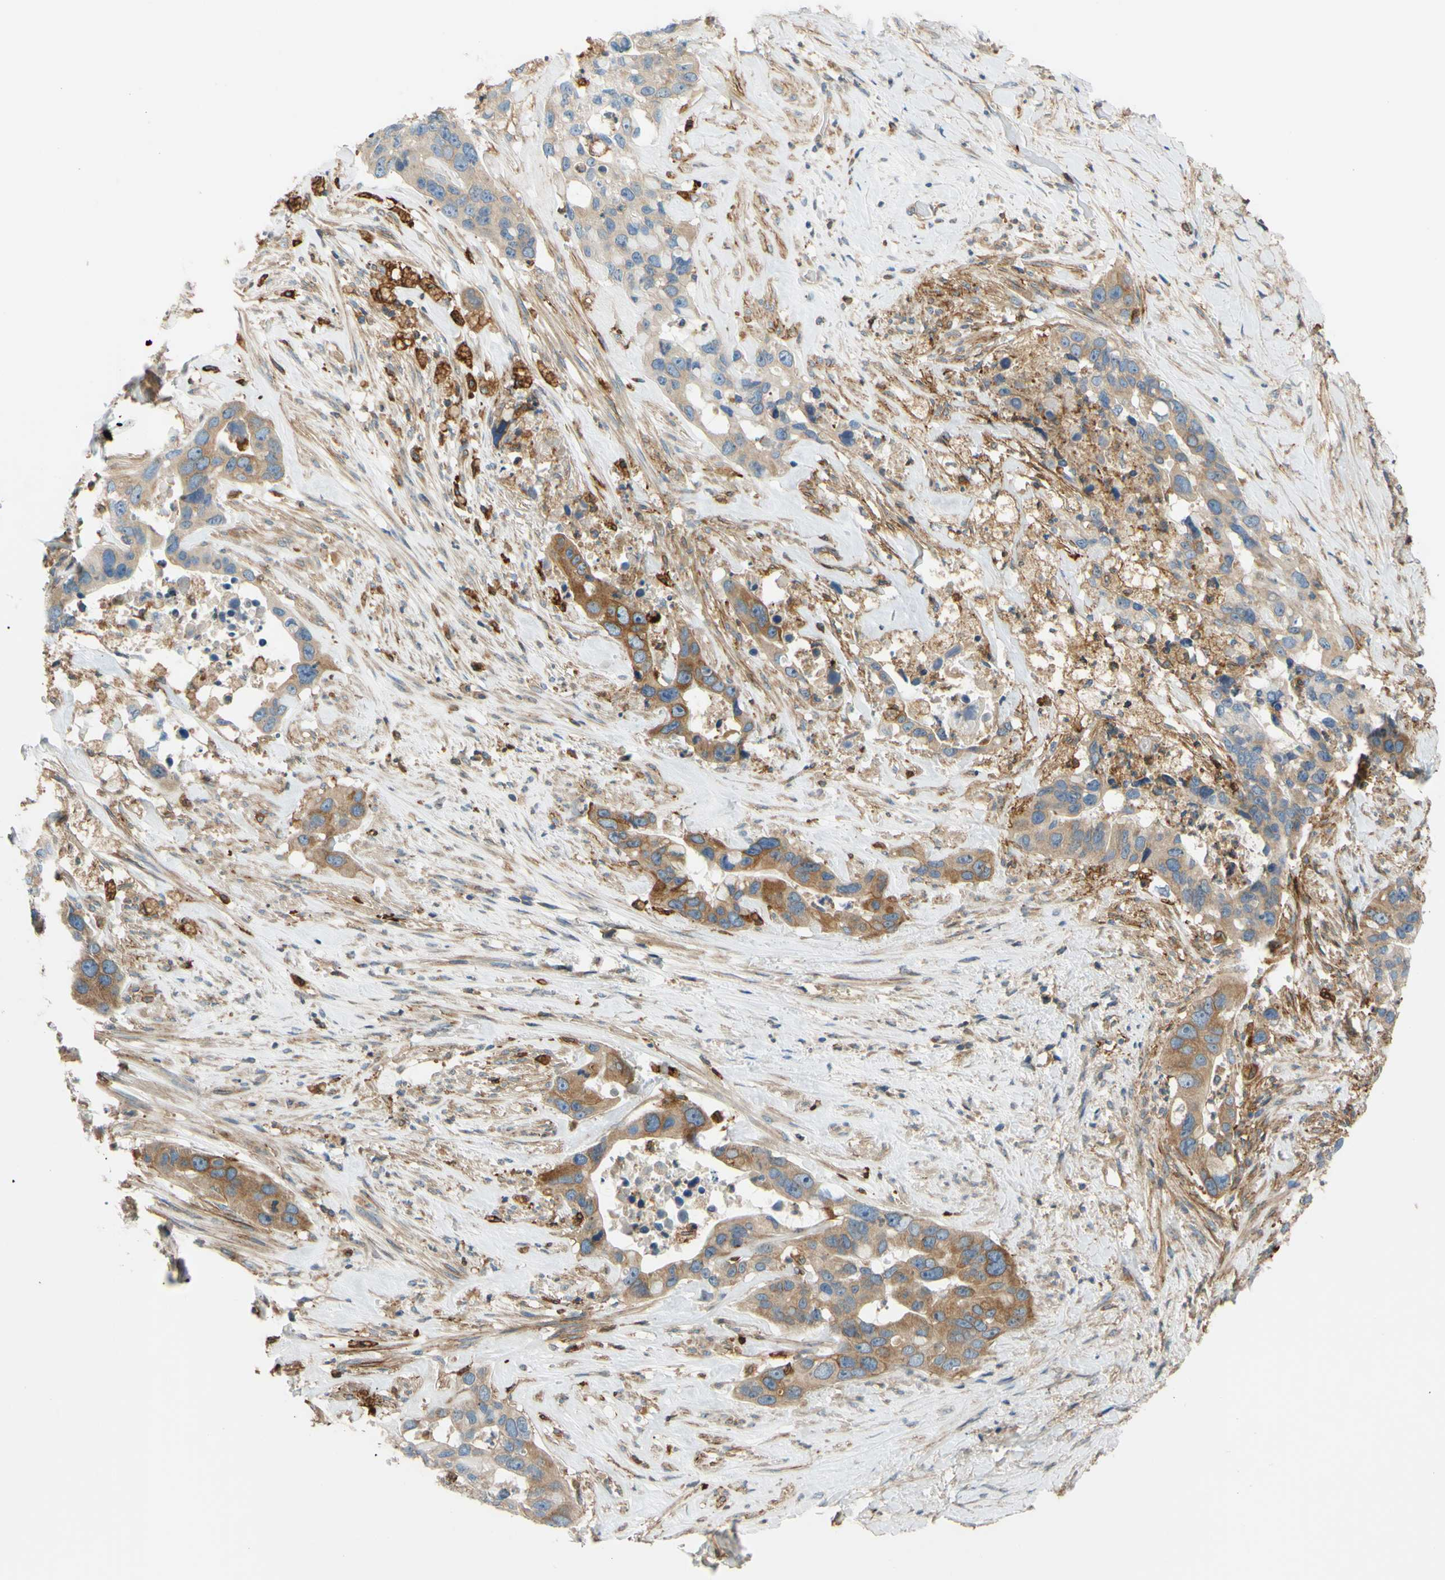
{"staining": {"intensity": "moderate", "quantity": "25%-75%", "location": "cytoplasmic/membranous"}, "tissue": "liver cancer", "cell_type": "Tumor cells", "image_type": "cancer", "snomed": [{"axis": "morphology", "description": "Cholangiocarcinoma"}, {"axis": "topography", "description": "Liver"}], "caption": "Human liver cancer (cholangiocarcinoma) stained with a protein marker reveals moderate staining in tumor cells.", "gene": "POR", "patient": {"sex": "female", "age": 65}}